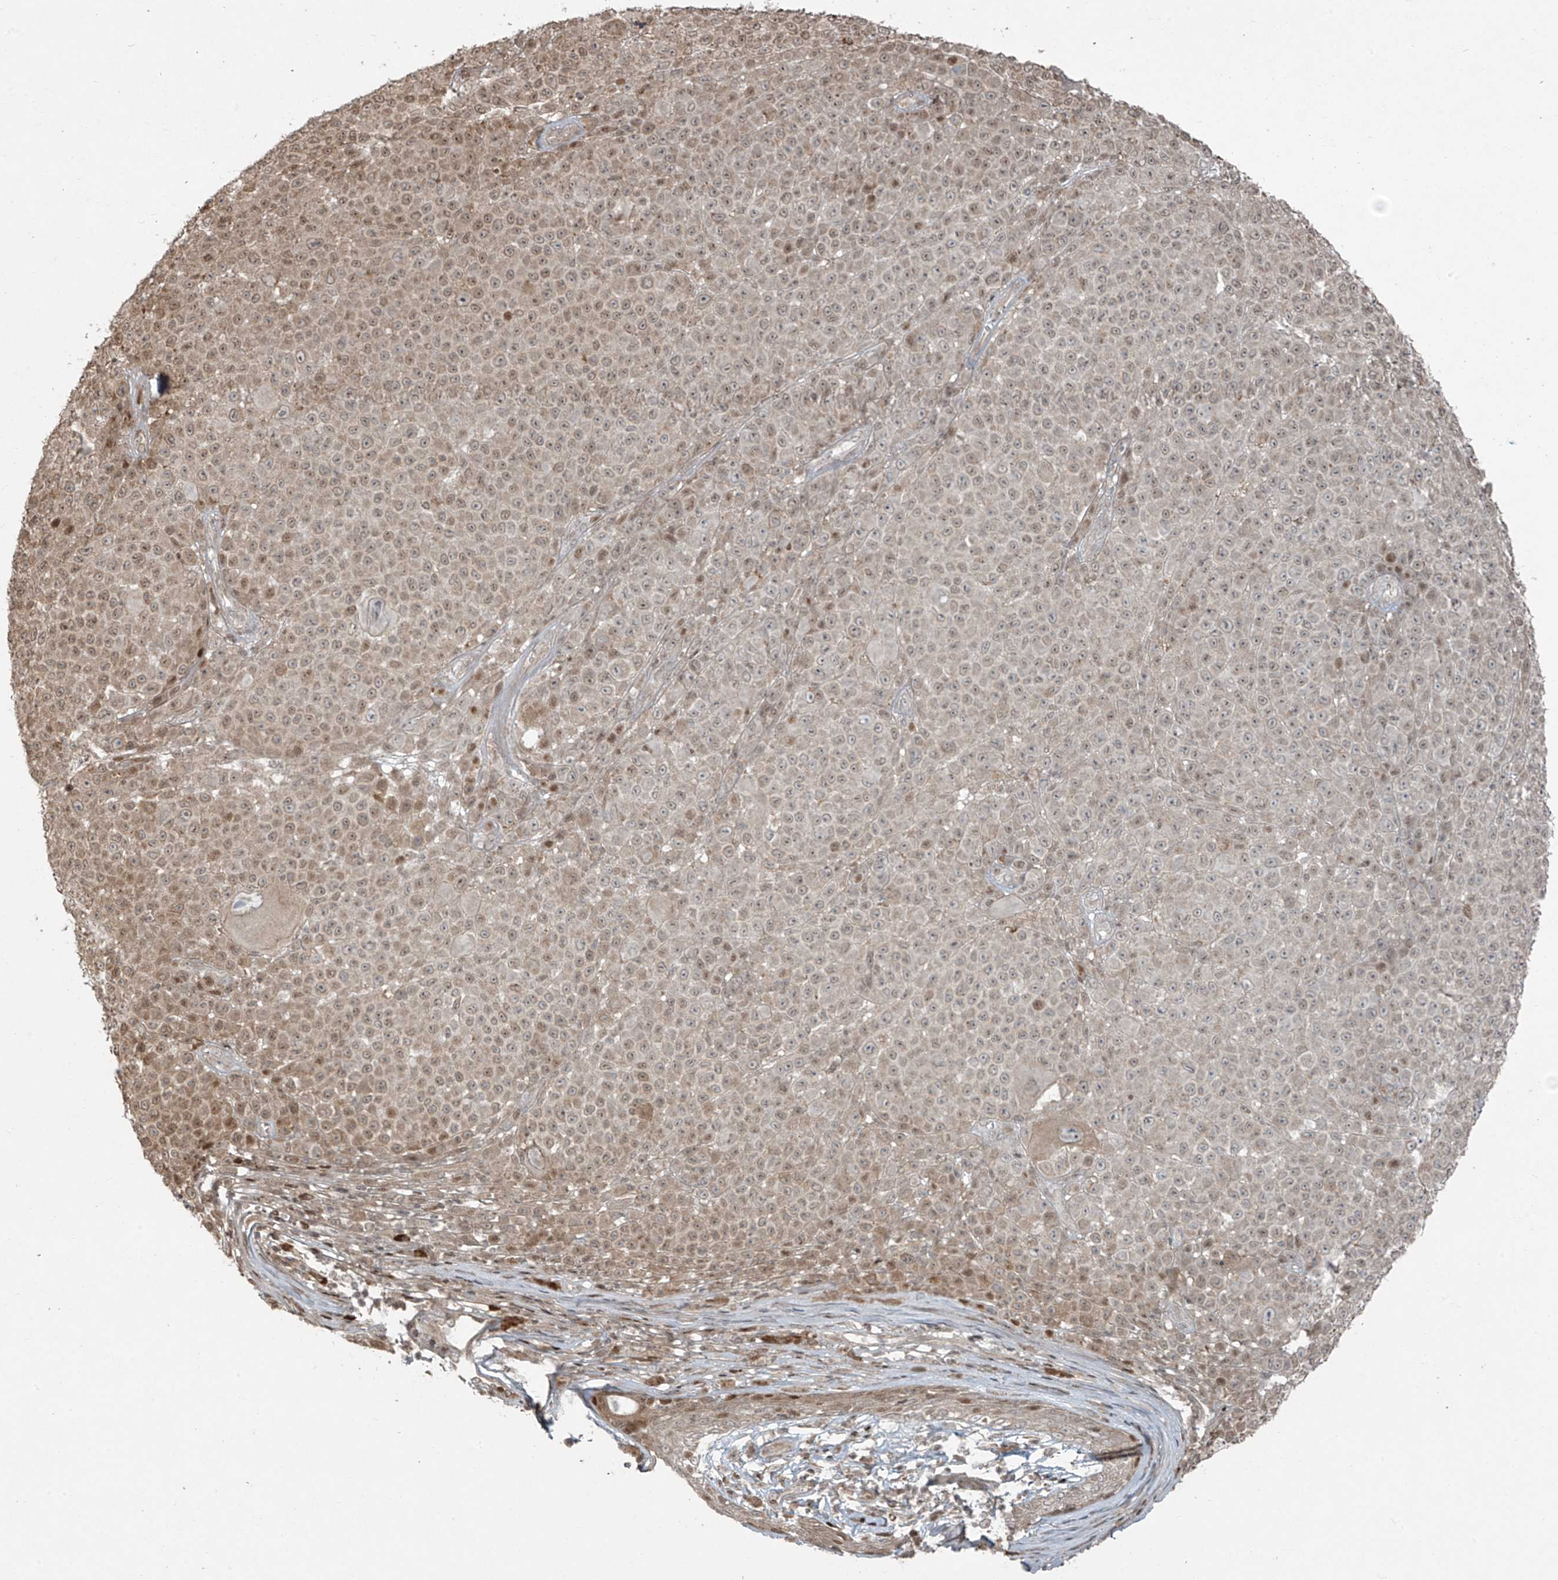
{"staining": {"intensity": "weak", "quantity": "25%-75%", "location": "nuclear"}, "tissue": "melanoma", "cell_type": "Tumor cells", "image_type": "cancer", "snomed": [{"axis": "morphology", "description": "Malignant melanoma, NOS"}, {"axis": "topography", "description": "Skin"}], "caption": "Melanoma was stained to show a protein in brown. There is low levels of weak nuclear expression in about 25%-75% of tumor cells.", "gene": "TTC22", "patient": {"sex": "female", "age": 94}}